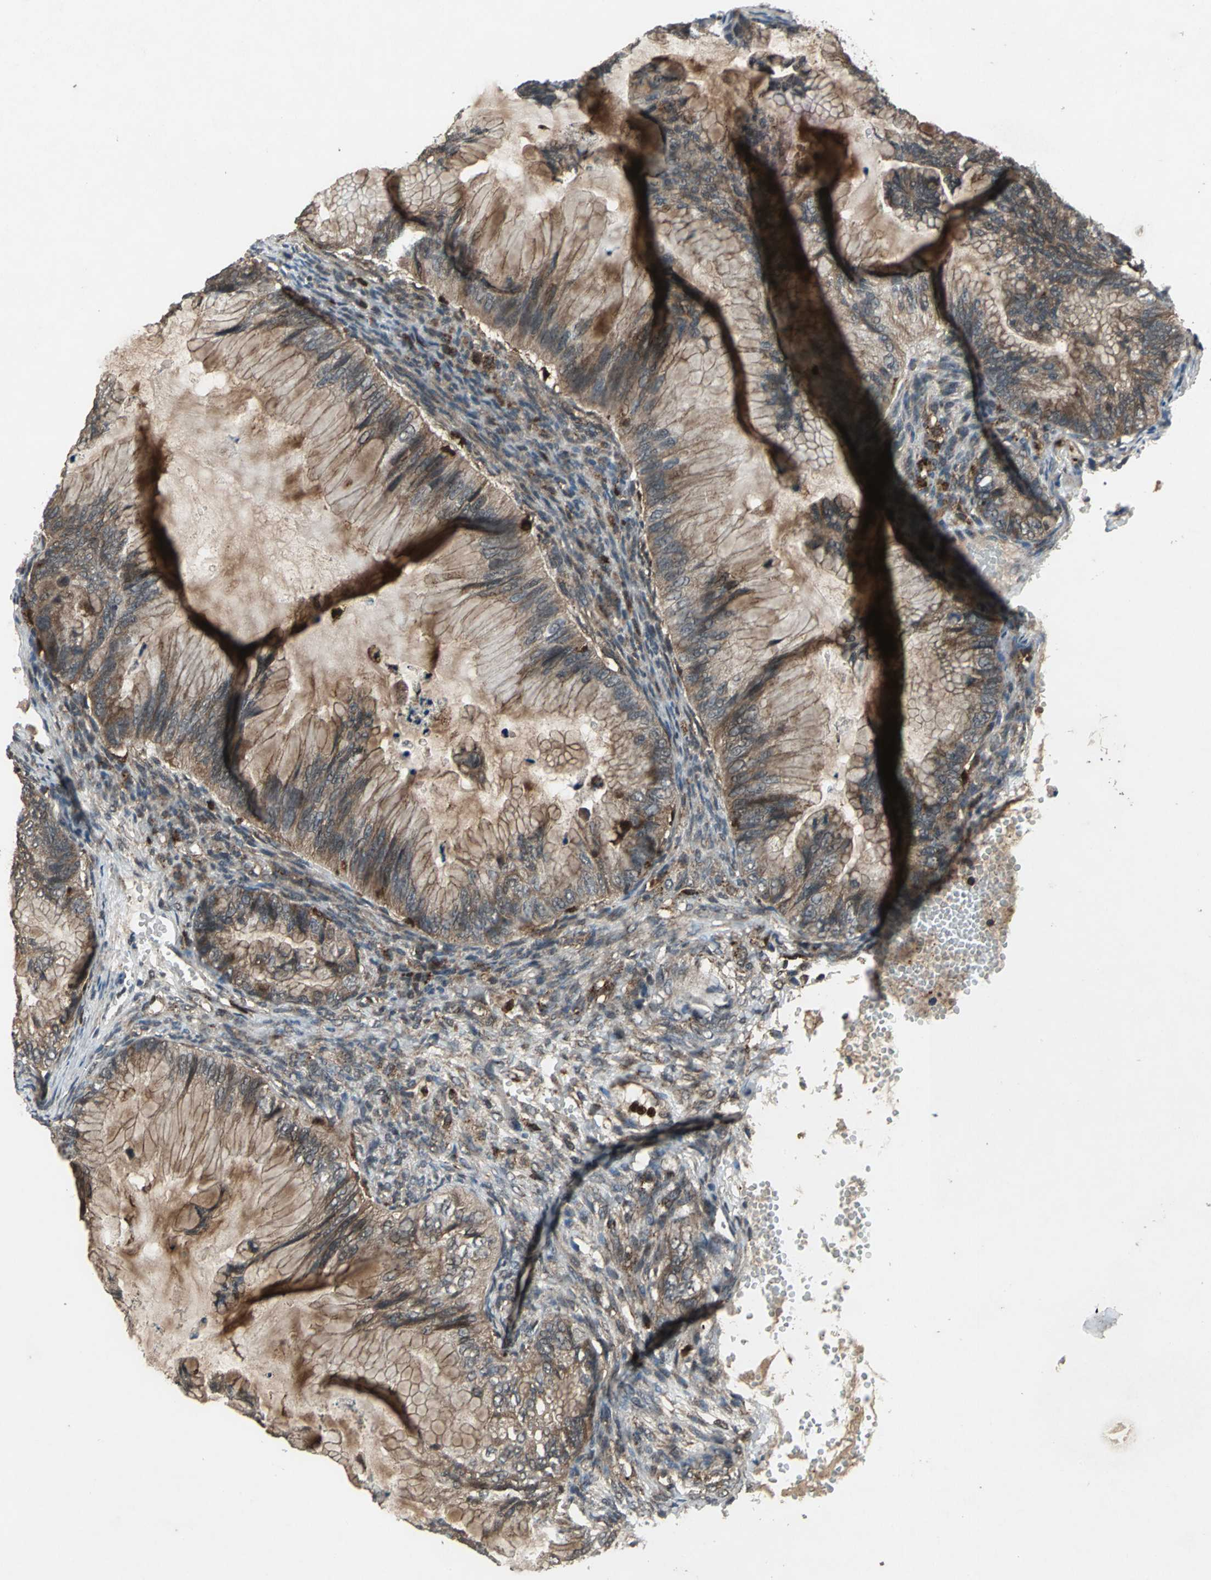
{"staining": {"intensity": "moderate", "quantity": ">75%", "location": "cytoplasmic/membranous"}, "tissue": "ovarian cancer", "cell_type": "Tumor cells", "image_type": "cancer", "snomed": [{"axis": "morphology", "description": "Cystadenocarcinoma, mucinous, NOS"}, {"axis": "topography", "description": "Ovary"}], "caption": "Approximately >75% of tumor cells in human ovarian cancer (mucinous cystadenocarcinoma) demonstrate moderate cytoplasmic/membranous protein expression as visualized by brown immunohistochemical staining.", "gene": "PYCARD", "patient": {"sex": "female", "age": 36}}